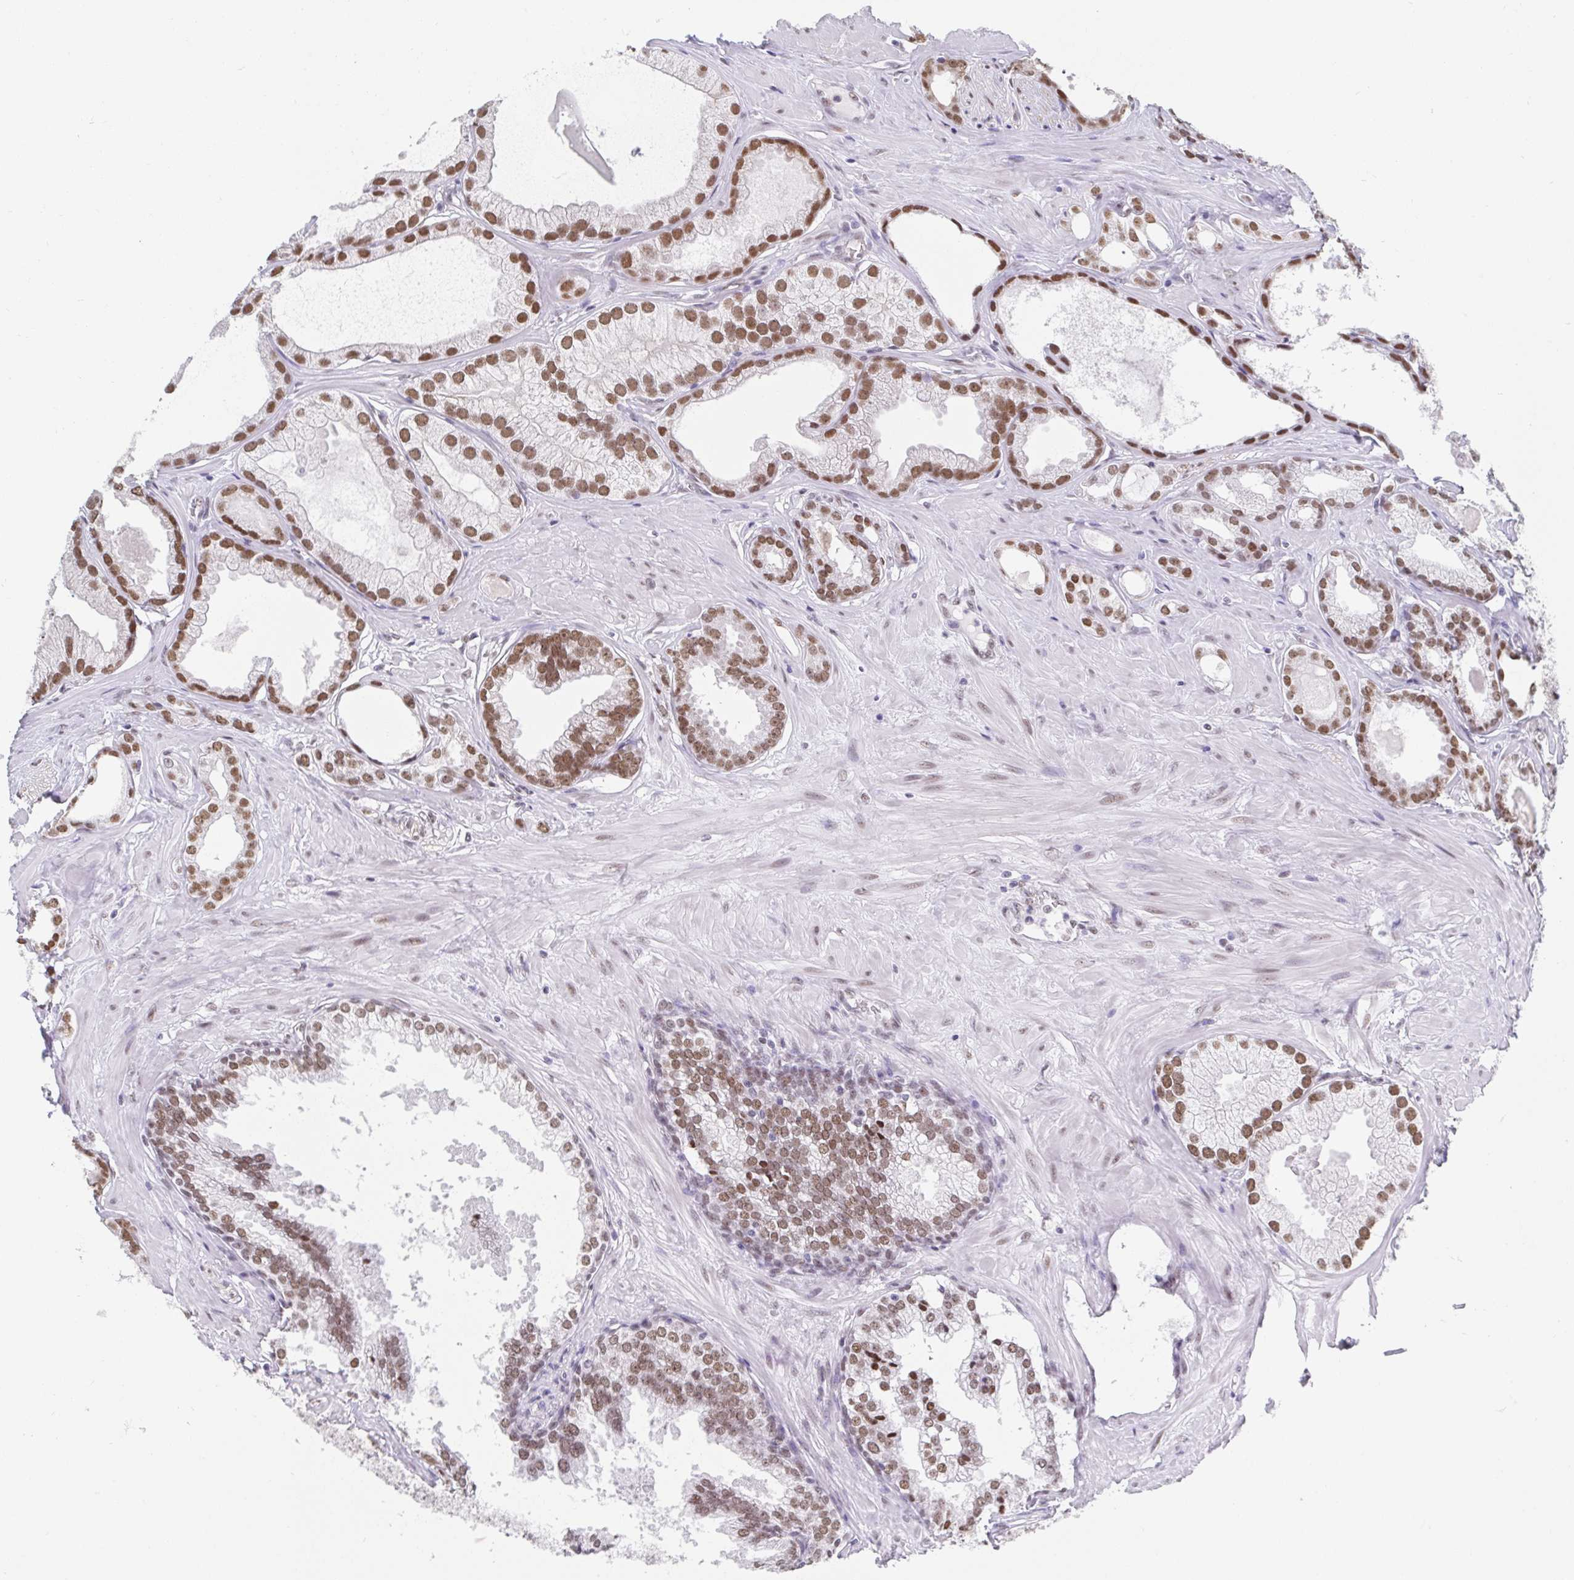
{"staining": {"intensity": "moderate", "quantity": ">75%", "location": "nuclear"}, "tissue": "prostate cancer", "cell_type": "Tumor cells", "image_type": "cancer", "snomed": [{"axis": "morphology", "description": "Adenocarcinoma, Low grade"}, {"axis": "topography", "description": "Prostate"}], "caption": "This micrograph shows adenocarcinoma (low-grade) (prostate) stained with immunohistochemistry (IHC) to label a protein in brown. The nuclear of tumor cells show moderate positivity for the protein. Nuclei are counter-stained blue.", "gene": "SLC7A10", "patient": {"sex": "male", "age": 65}}